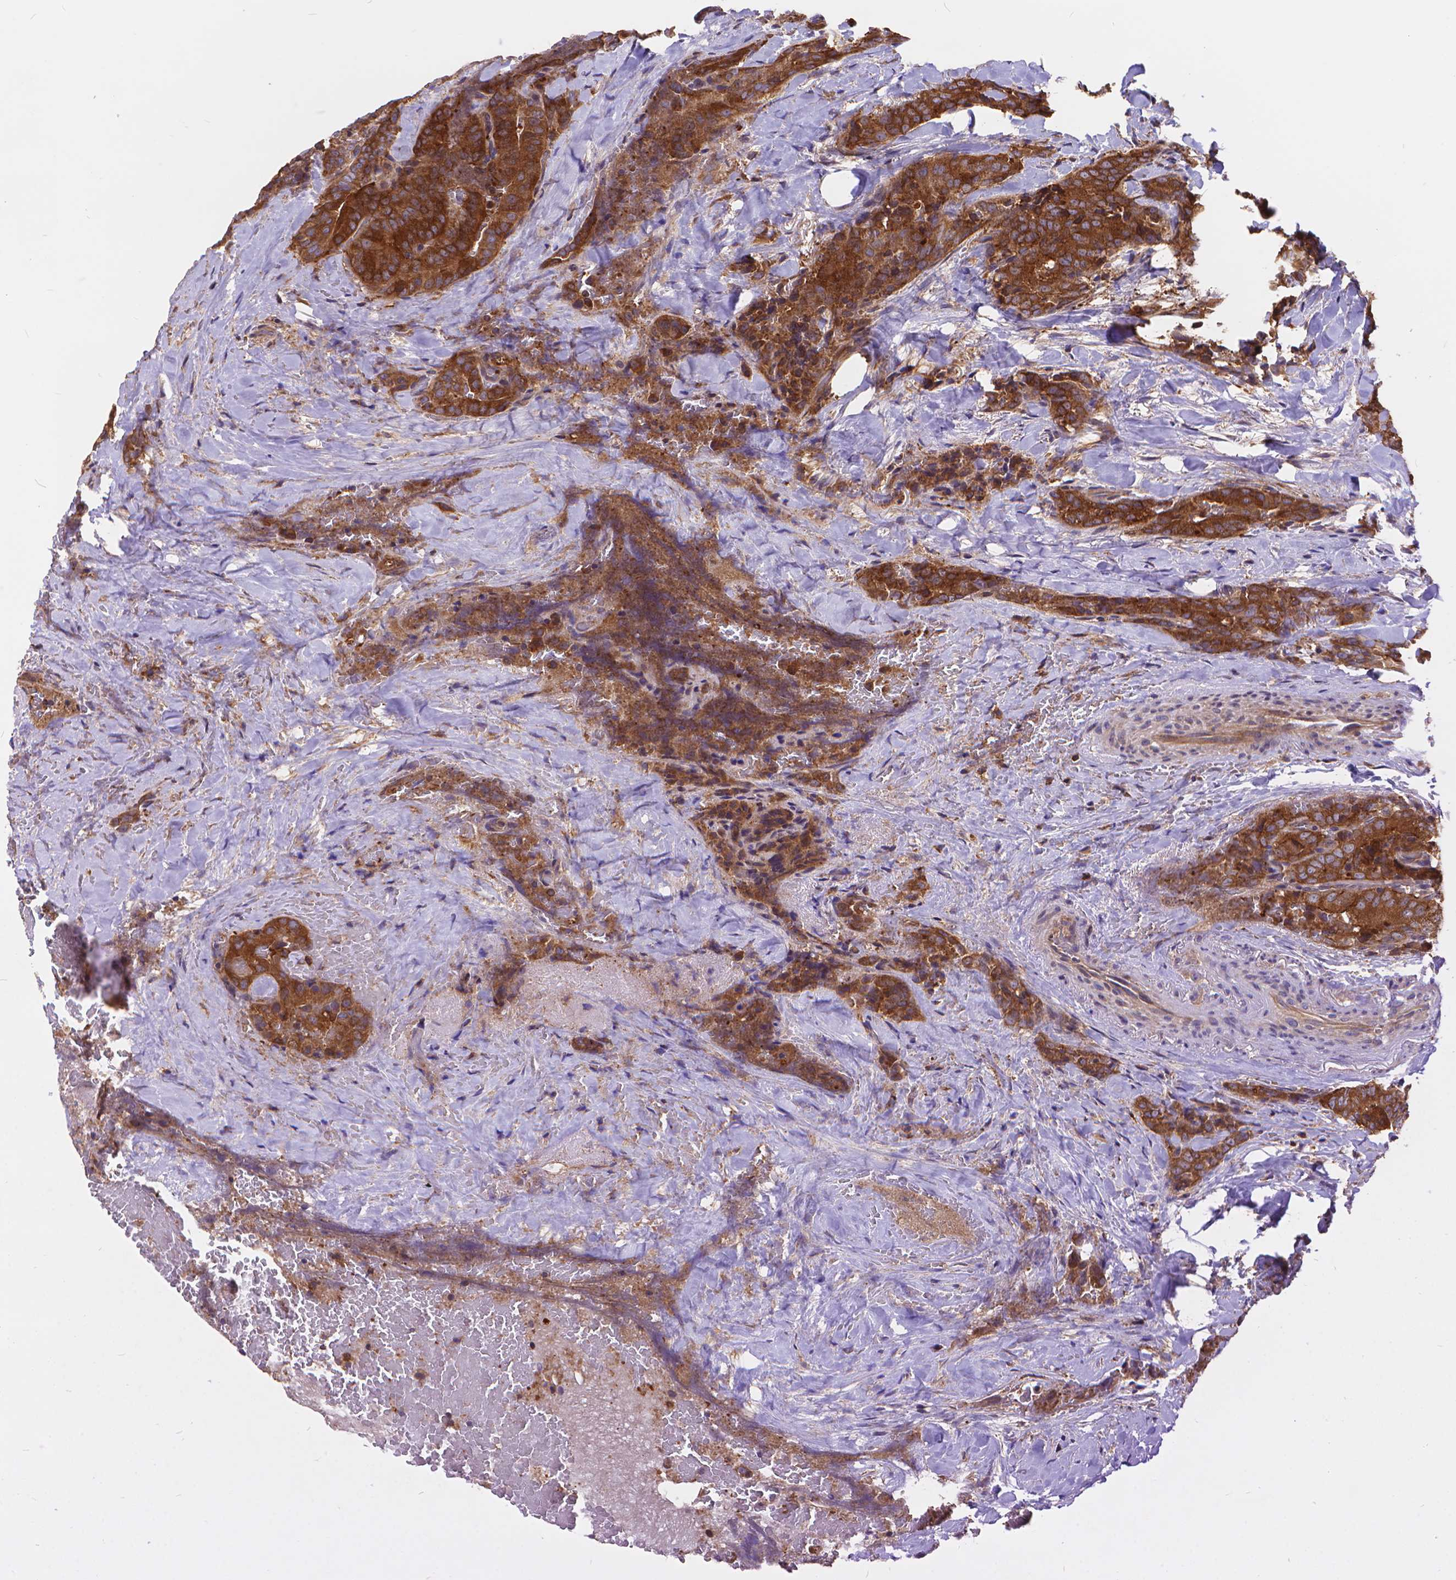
{"staining": {"intensity": "strong", "quantity": ">75%", "location": "cytoplasmic/membranous"}, "tissue": "thyroid cancer", "cell_type": "Tumor cells", "image_type": "cancer", "snomed": [{"axis": "morphology", "description": "Papillary adenocarcinoma, NOS"}, {"axis": "topography", "description": "Thyroid gland"}], "caption": "Papillary adenocarcinoma (thyroid) tissue reveals strong cytoplasmic/membranous expression in about >75% of tumor cells, visualized by immunohistochemistry.", "gene": "ARAP1", "patient": {"sex": "male", "age": 61}}